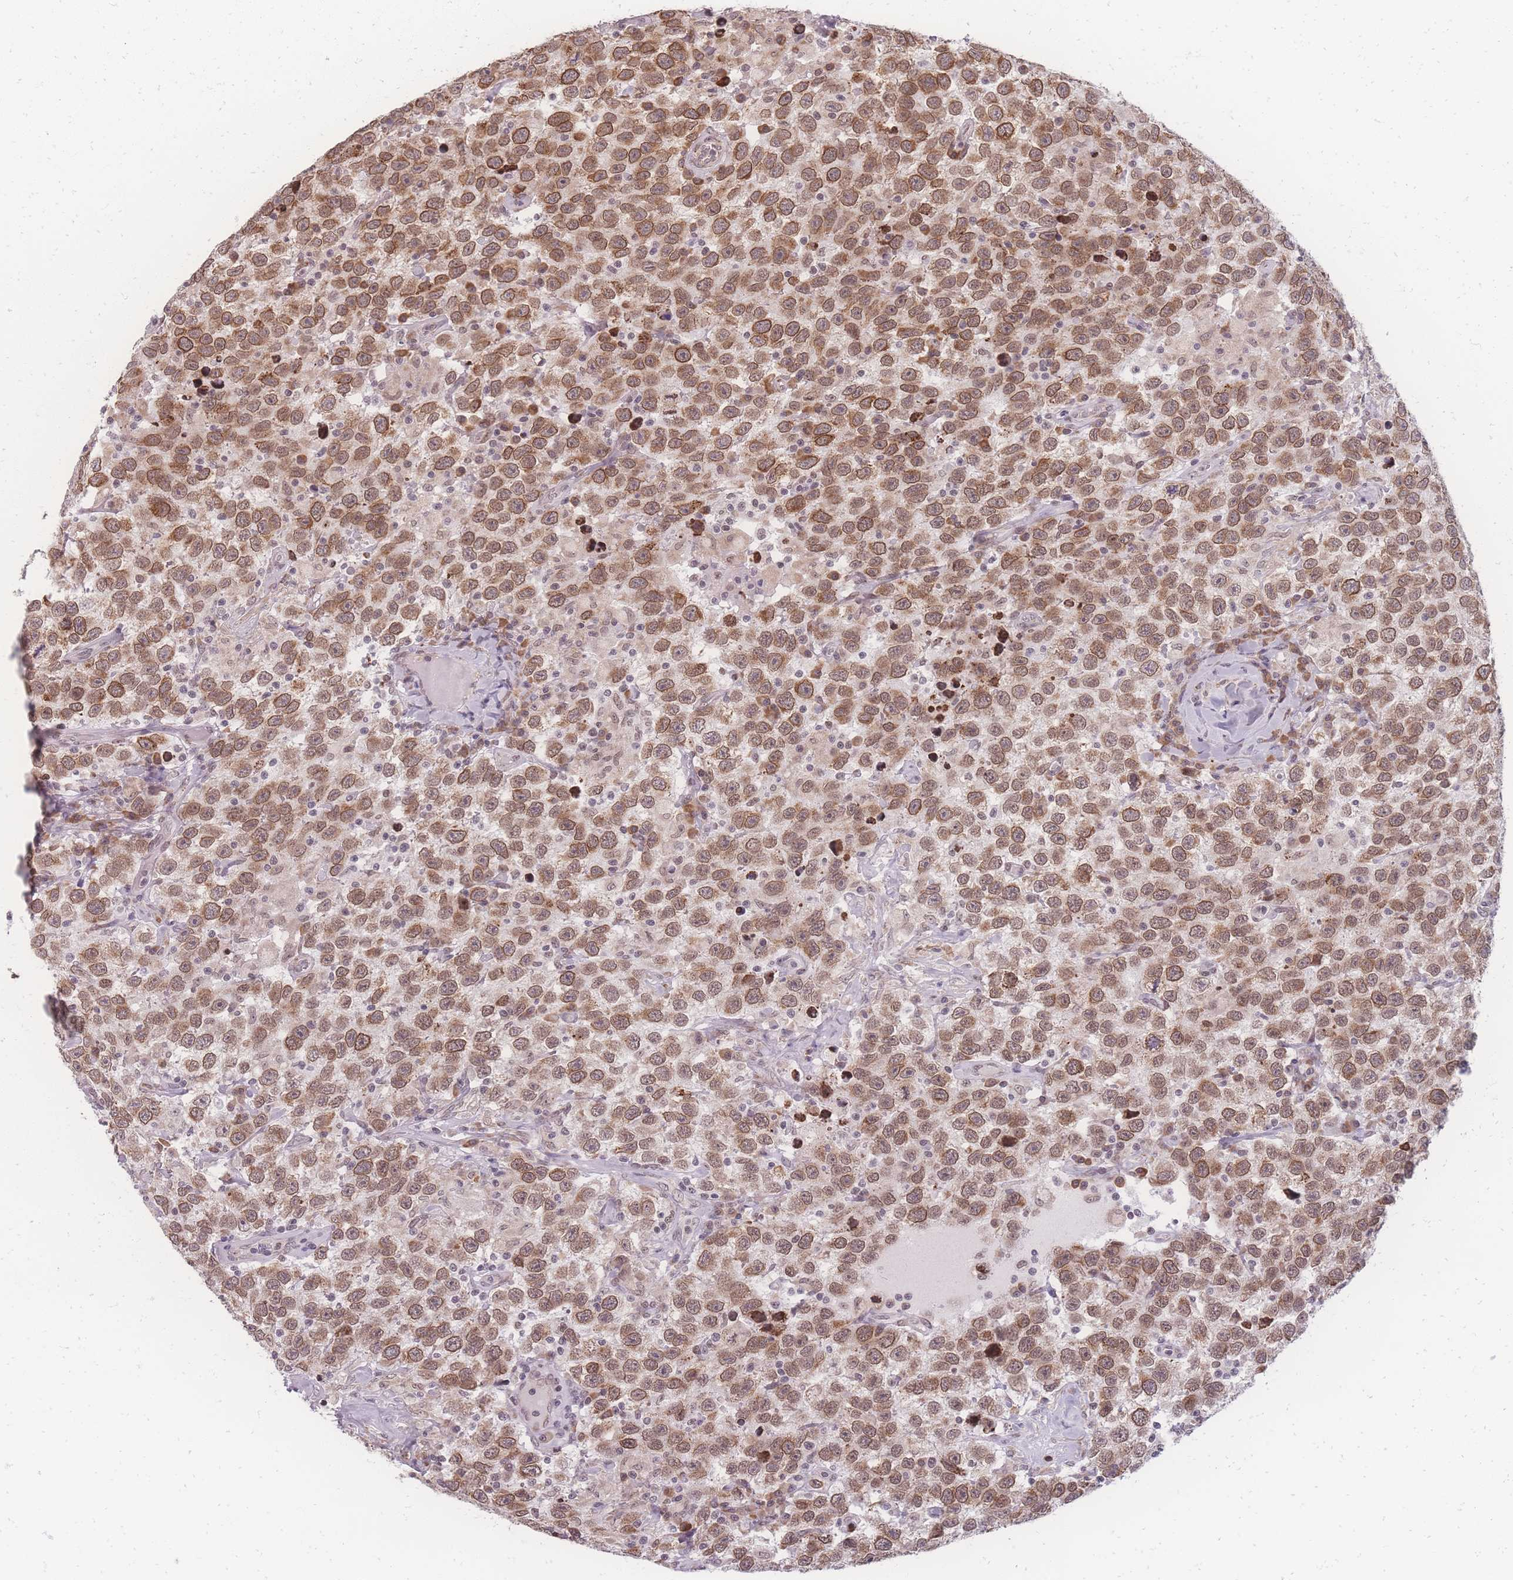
{"staining": {"intensity": "moderate", "quantity": ">75%", "location": "cytoplasmic/membranous,nuclear"}, "tissue": "testis cancer", "cell_type": "Tumor cells", "image_type": "cancer", "snomed": [{"axis": "morphology", "description": "Seminoma, NOS"}, {"axis": "topography", "description": "Testis"}], "caption": "Moderate cytoplasmic/membranous and nuclear protein positivity is present in about >75% of tumor cells in seminoma (testis).", "gene": "ZC3H13", "patient": {"sex": "male", "age": 41}}